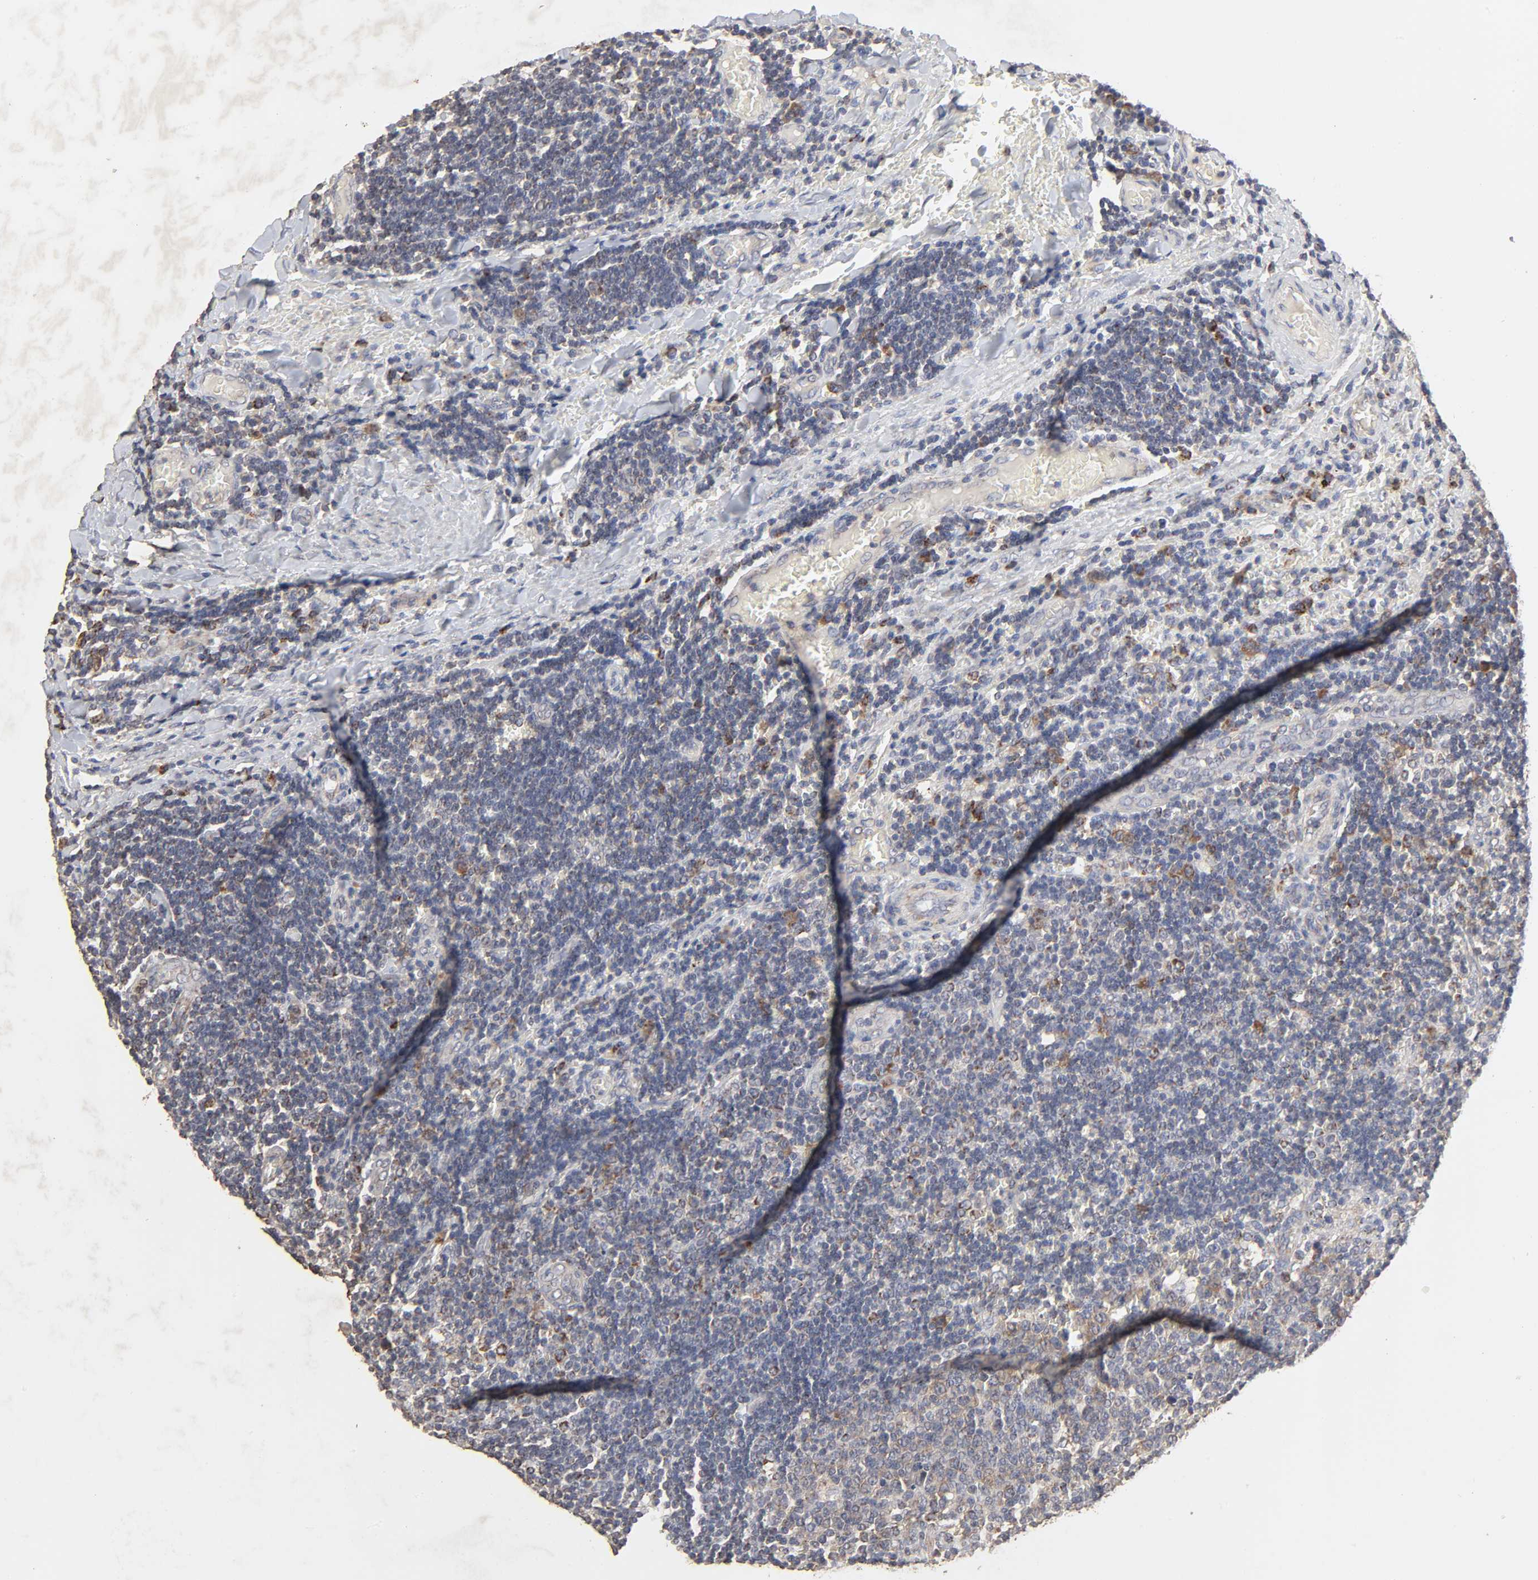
{"staining": {"intensity": "strong", "quantity": "25%-75%", "location": "cytoplasmic/membranous"}, "tissue": "lymph node", "cell_type": "Germinal center cells", "image_type": "normal", "snomed": [{"axis": "morphology", "description": "Normal tissue, NOS"}, {"axis": "topography", "description": "Lymph node"}, {"axis": "topography", "description": "Salivary gland"}], "caption": "Germinal center cells reveal high levels of strong cytoplasmic/membranous staining in about 25%-75% of cells in unremarkable lymph node. (DAB (3,3'-diaminobenzidine) = brown stain, brightfield microscopy at high magnification).", "gene": "CYCS", "patient": {"sex": "male", "age": 8}}